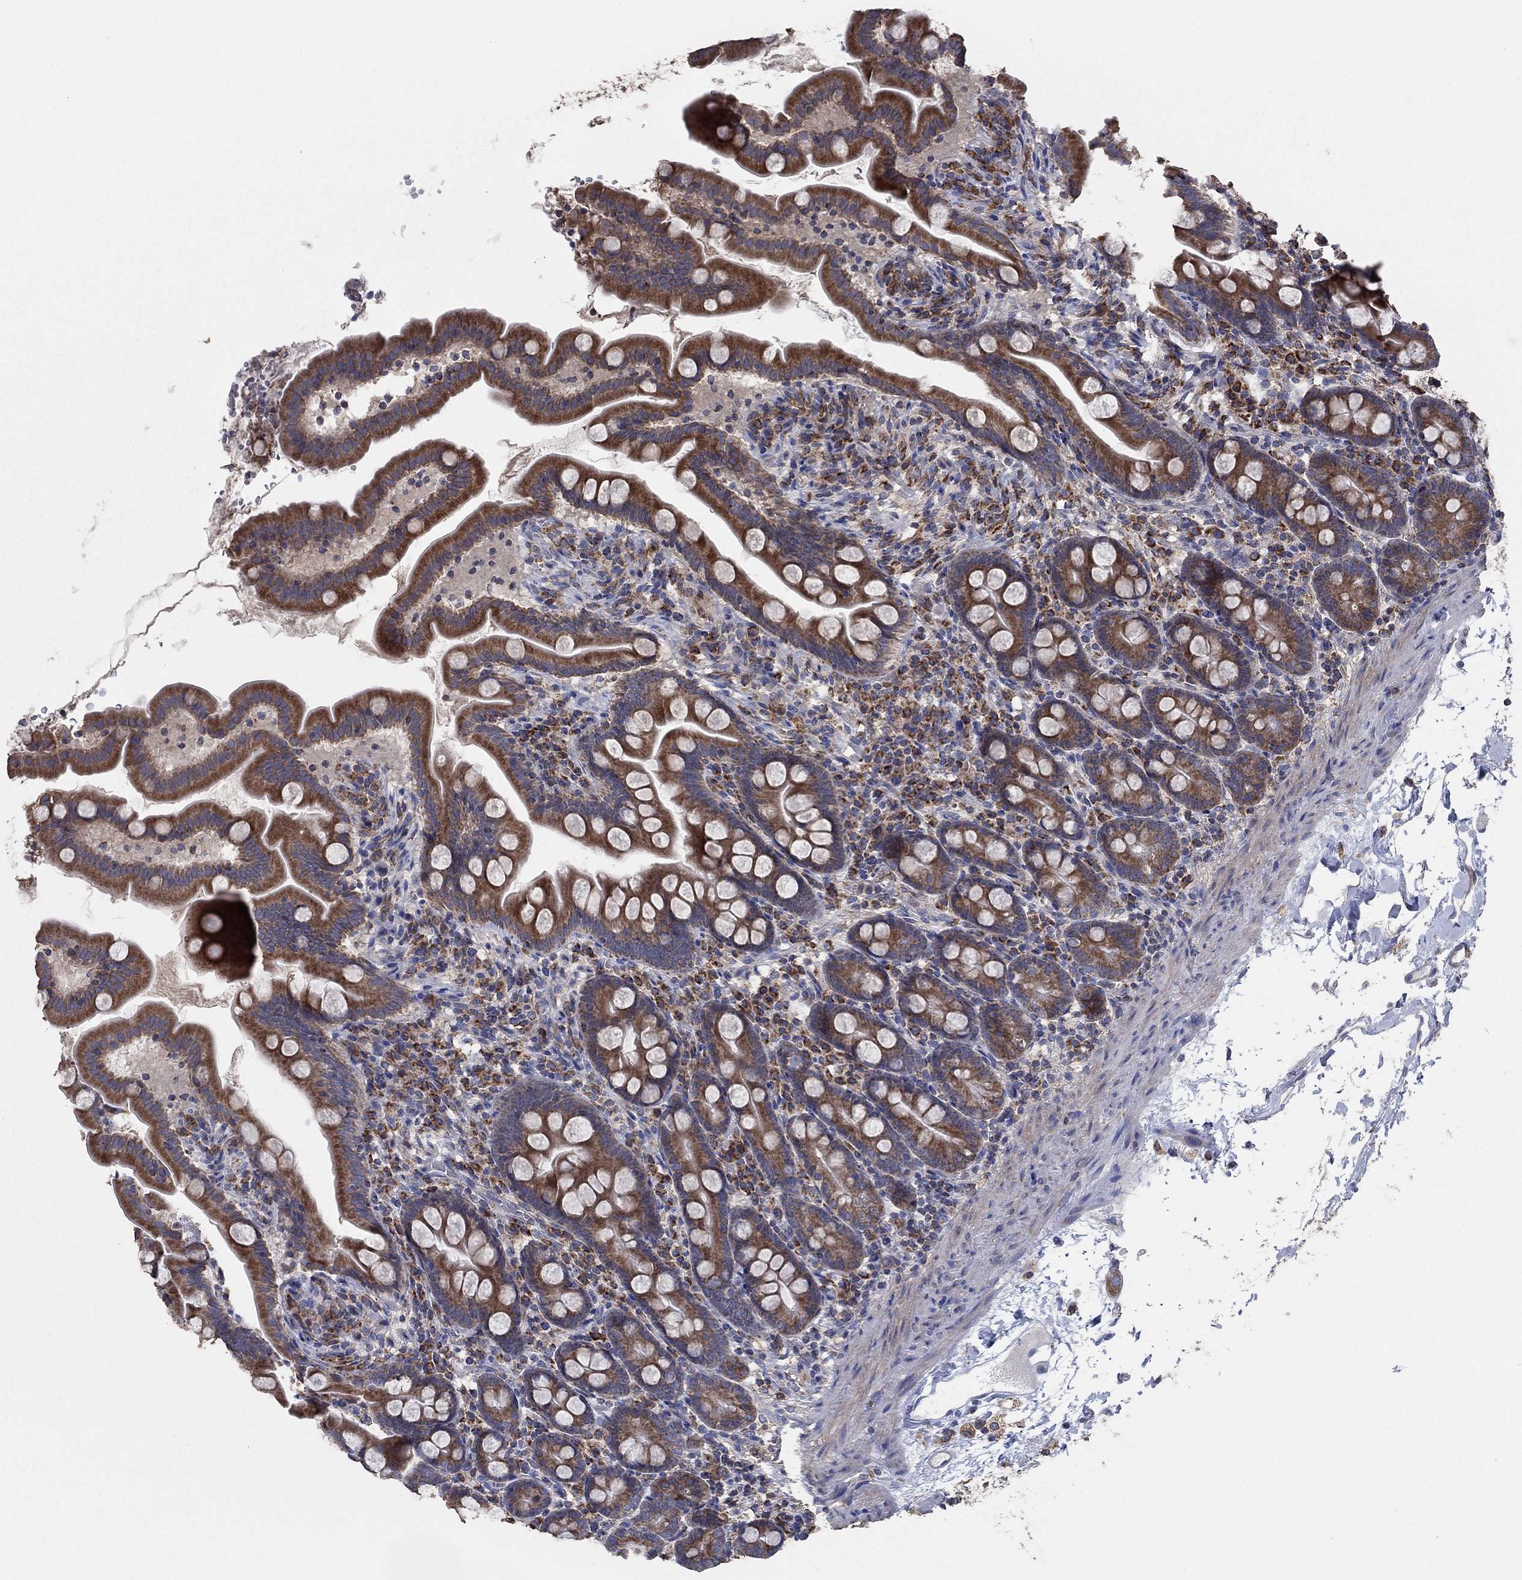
{"staining": {"intensity": "moderate", "quantity": ">75%", "location": "cytoplasmic/membranous"}, "tissue": "small intestine", "cell_type": "Glandular cells", "image_type": "normal", "snomed": [{"axis": "morphology", "description": "Normal tissue, NOS"}, {"axis": "topography", "description": "Small intestine"}], "caption": "IHC of benign small intestine demonstrates medium levels of moderate cytoplasmic/membranous expression in approximately >75% of glandular cells. The staining was performed using DAB (3,3'-diaminobenzidine), with brown indicating positive protein expression. Nuclei are stained blue with hematoxylin.", "gene": "NCEH1", "patient": {"sex": "female", "age": 44}}